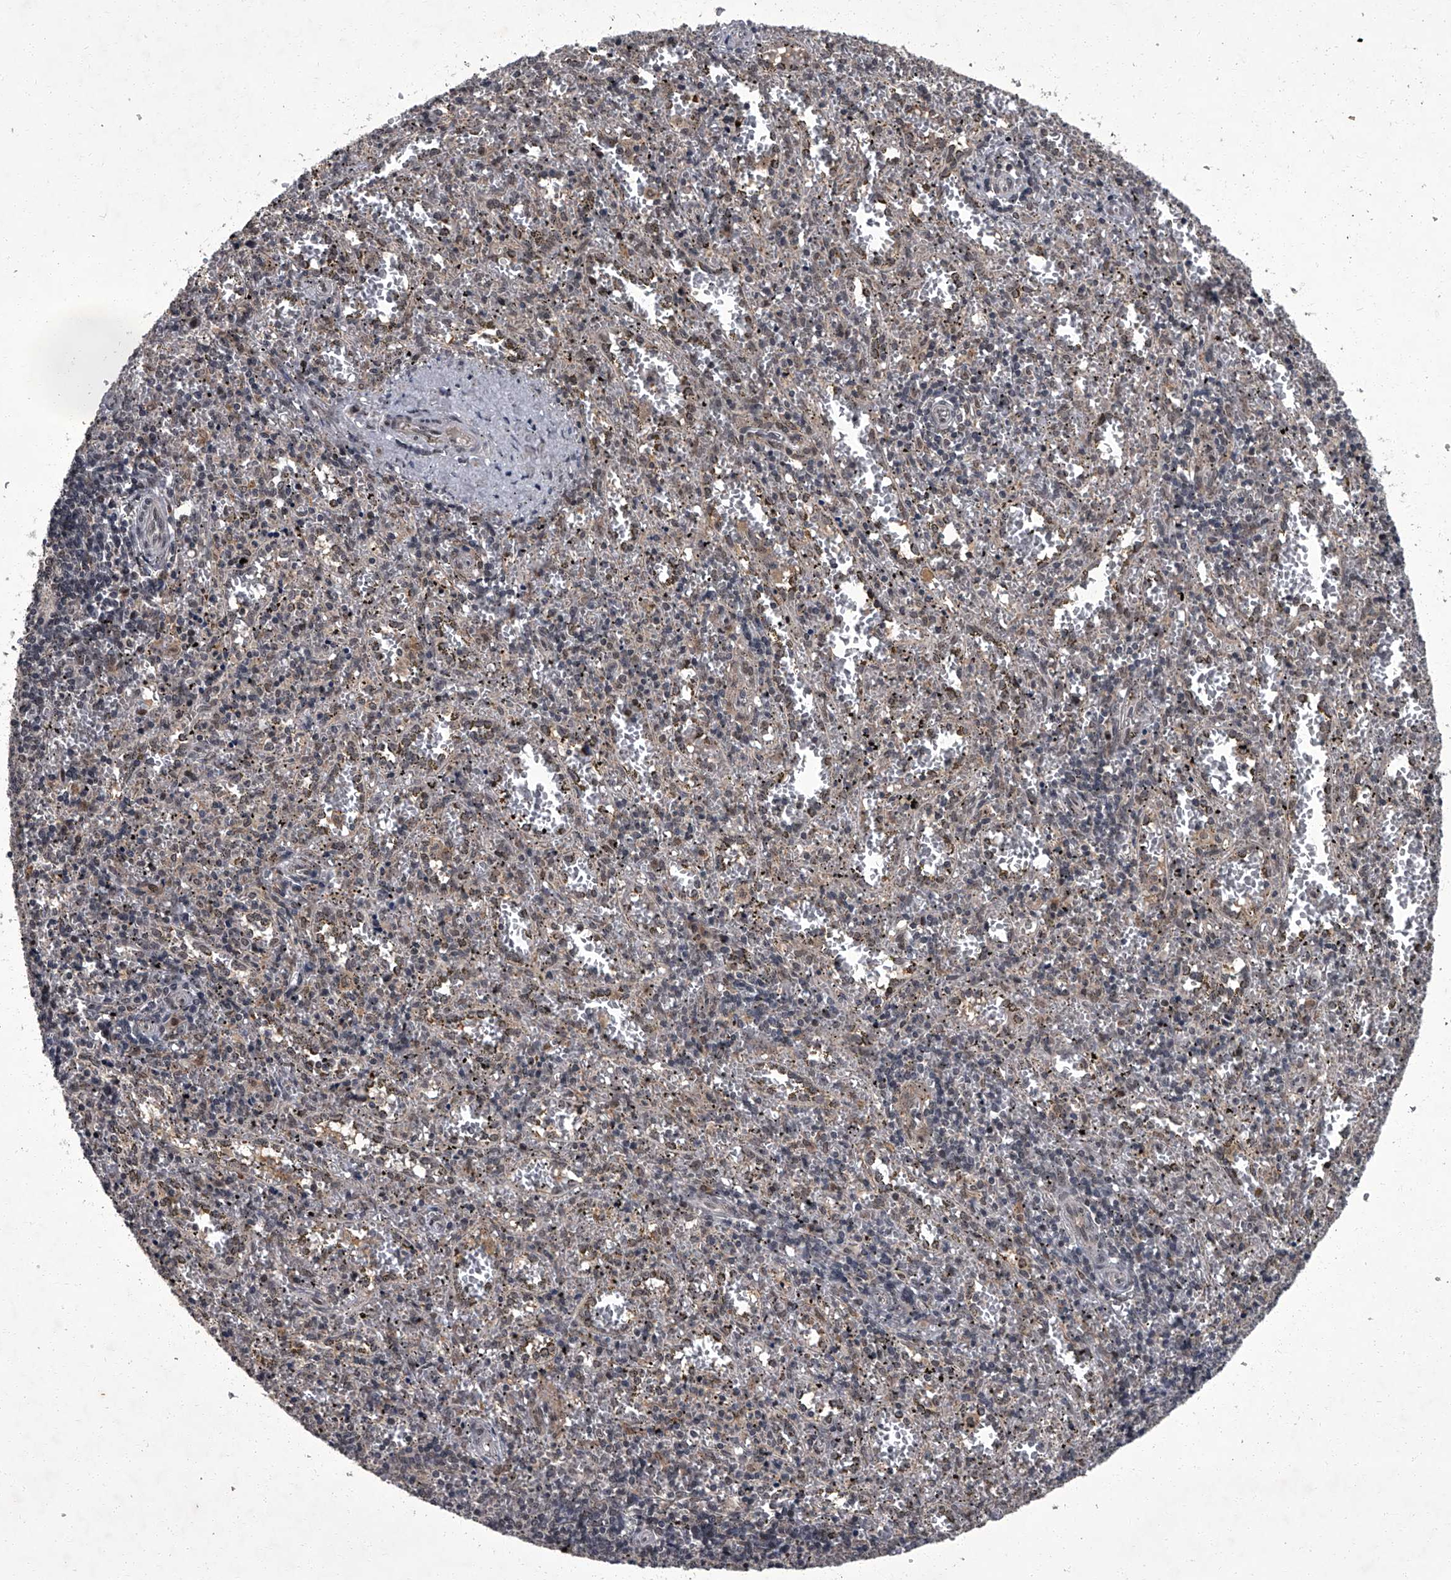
{"staining": {"intensity": "negative", "quantity": "none", "location": "none"}, "tissue": "spleen", "cell_type": "Cells in red pulp", "image_type": "normal", "snomed": [{"axis": "morphology", "description": "Normal tissue, NOS"}, {"axis": "topography", "description": "Spleen"}], "caption": "Photomicrograph shows no protein expression in cells in red pulp of unremarkable spleen. The staining is performed using DAB brown chromogen with nuclei counter-stained in using hematoxylin.", "gene": "ZNF518B", "patient": {"sex": "male", "age": 11}}